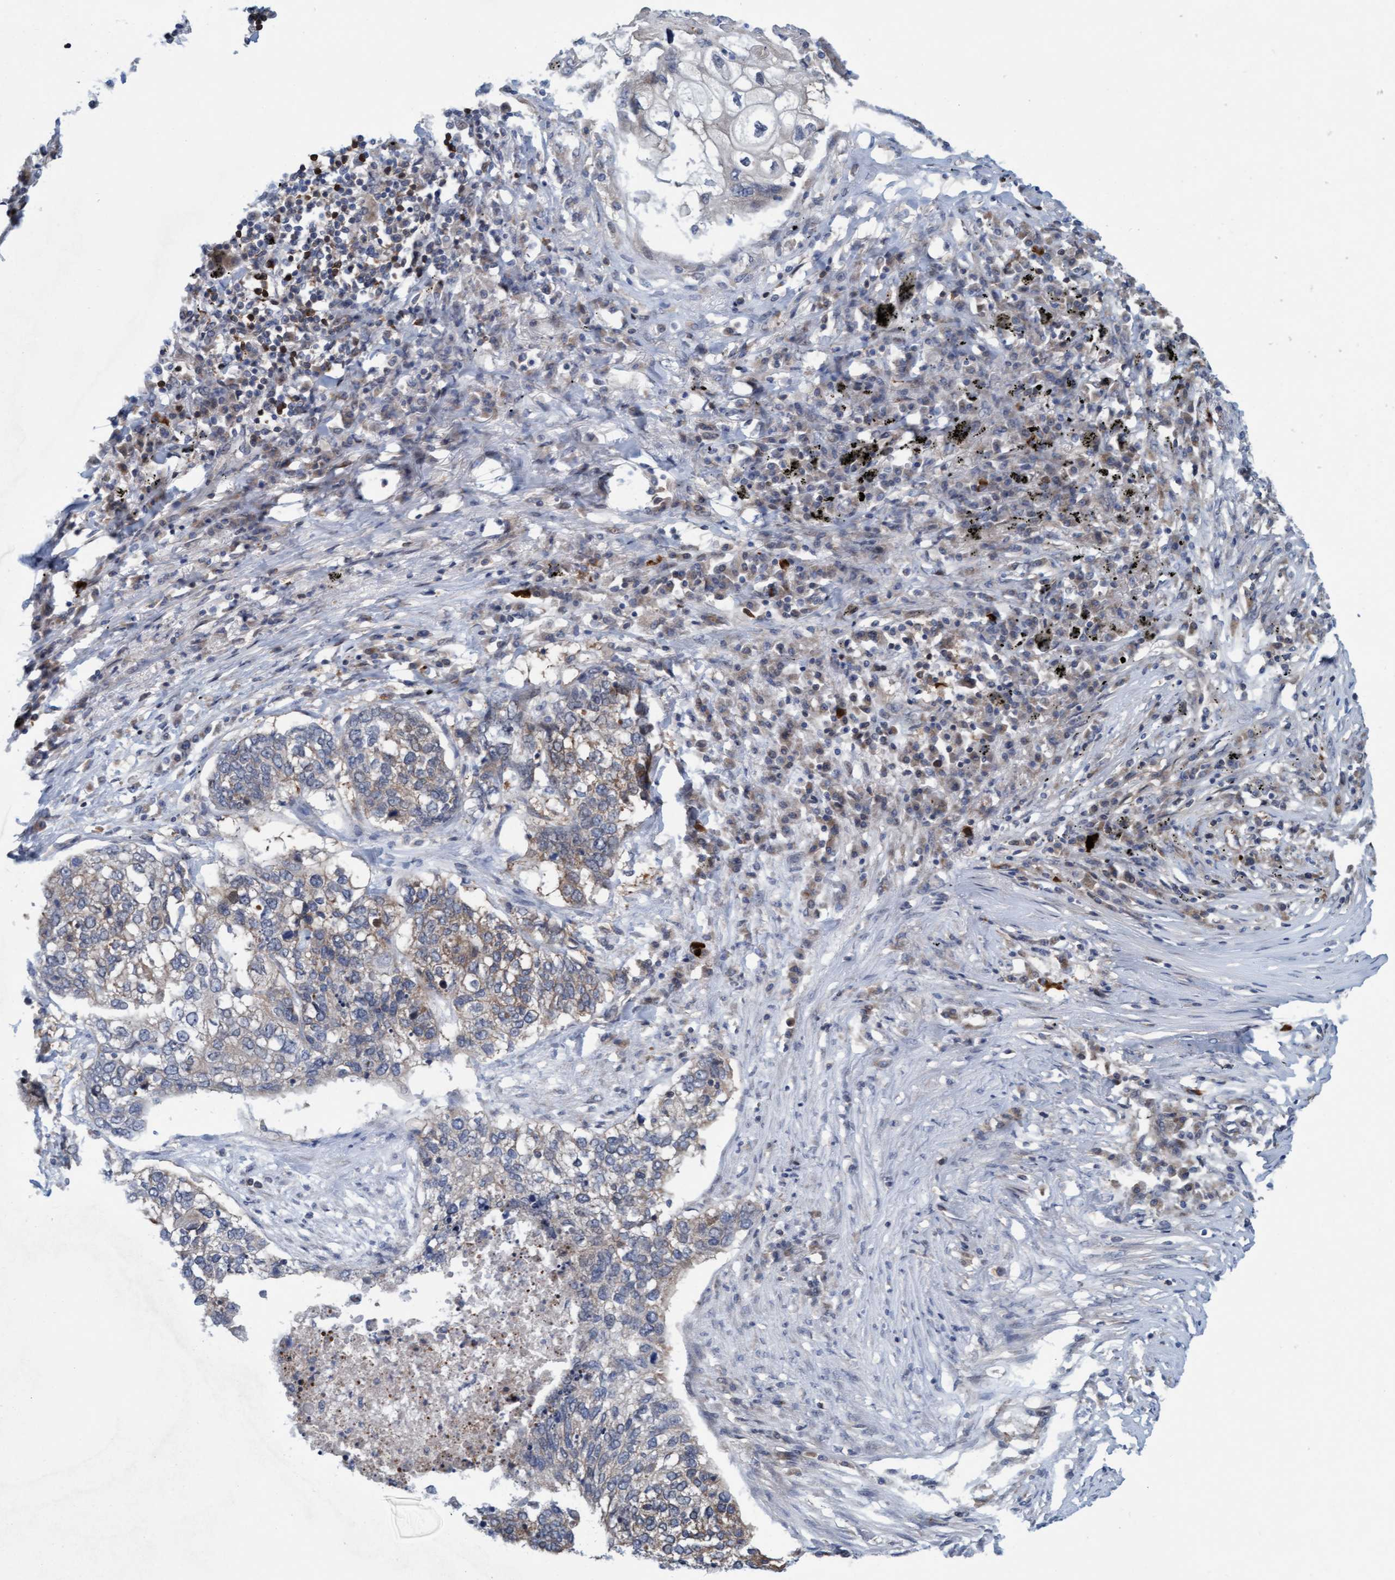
{"staining": {"intensity": "weak", "quantity": ">75%", "location": "cytoplasmic/membranous"}, "tissue": "lung cancer", "cell_type": "Tumor cells", "image_type": "cancer", "snomed": [{"axis": "morphology", "description": "Squamous cell carcinoma, NOS"}, {"axis": "topography", "description": "Lung"}], "caption": "A high-resolution photomicrograph shows IHC staining of lung cancer, which exhibits weak cytoplasmic/membranous staining in about >75% of tumor cells. (DAB (3,3'-diaminobenzidine) = brown stain, brightfield microscopy at high magnification).", "gene": "KLHL25", "patient": {"sex": "female", "age": 63}}